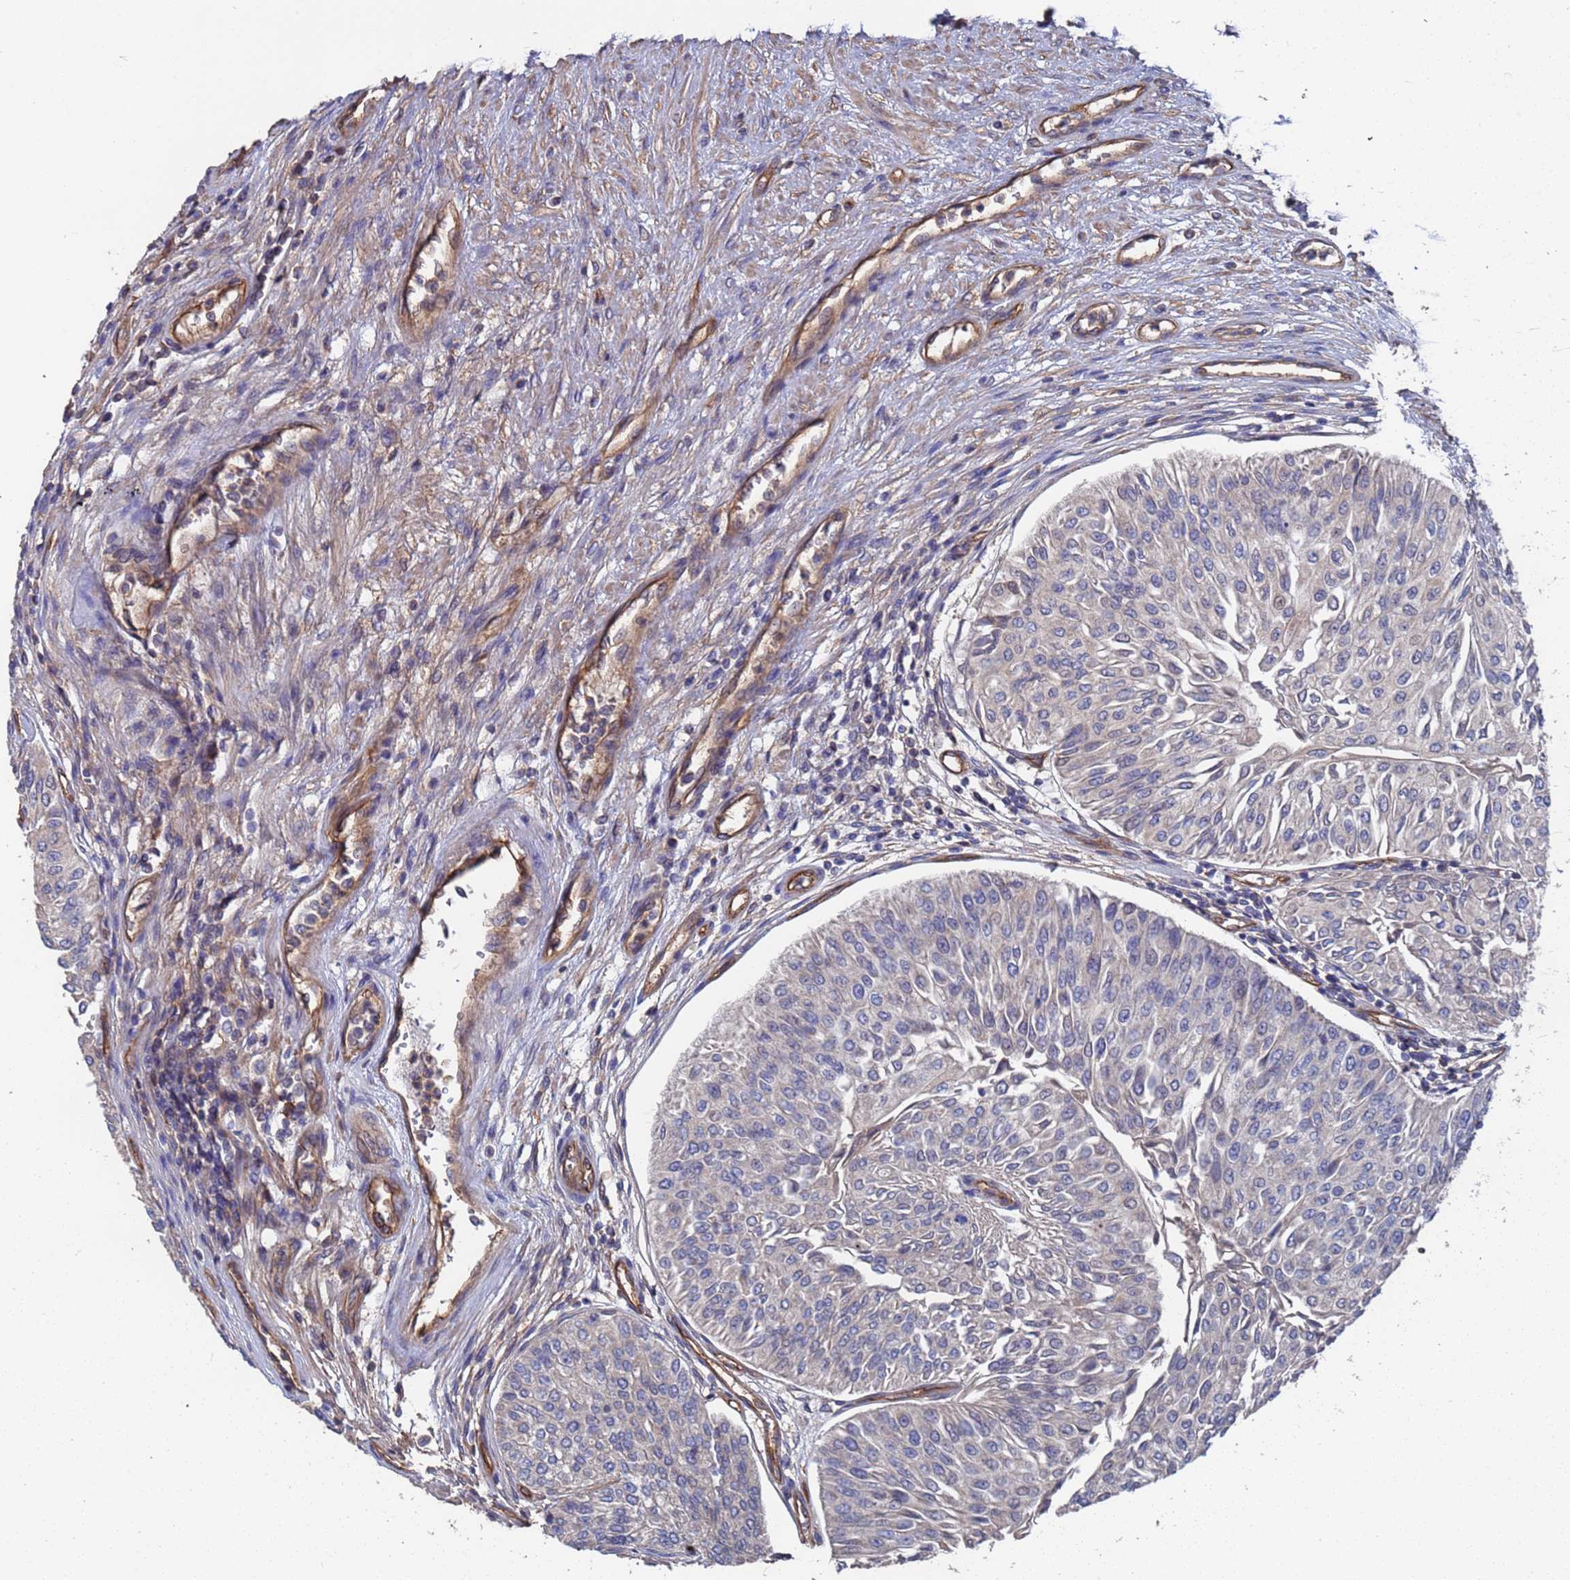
{"staining": {"intensity": "negative", "quantity": "none", "location": "none"}, "tissue": "urothelial cancer", "cell_type": "Tumor cells", "image_type": "cancer", "snomed": [{"axis": "morphology", "description": "Urothelial carcinoma, Low grade"}, {"axis": "topography", "description": "Urinary bladder"}], "caption": "DAB immunohistochemical staining of urothelial cancer exhibits no significant expression in tumor cells.", "gene": "NDUFAF6", "patient": {"sex": "male", "age": 67}}